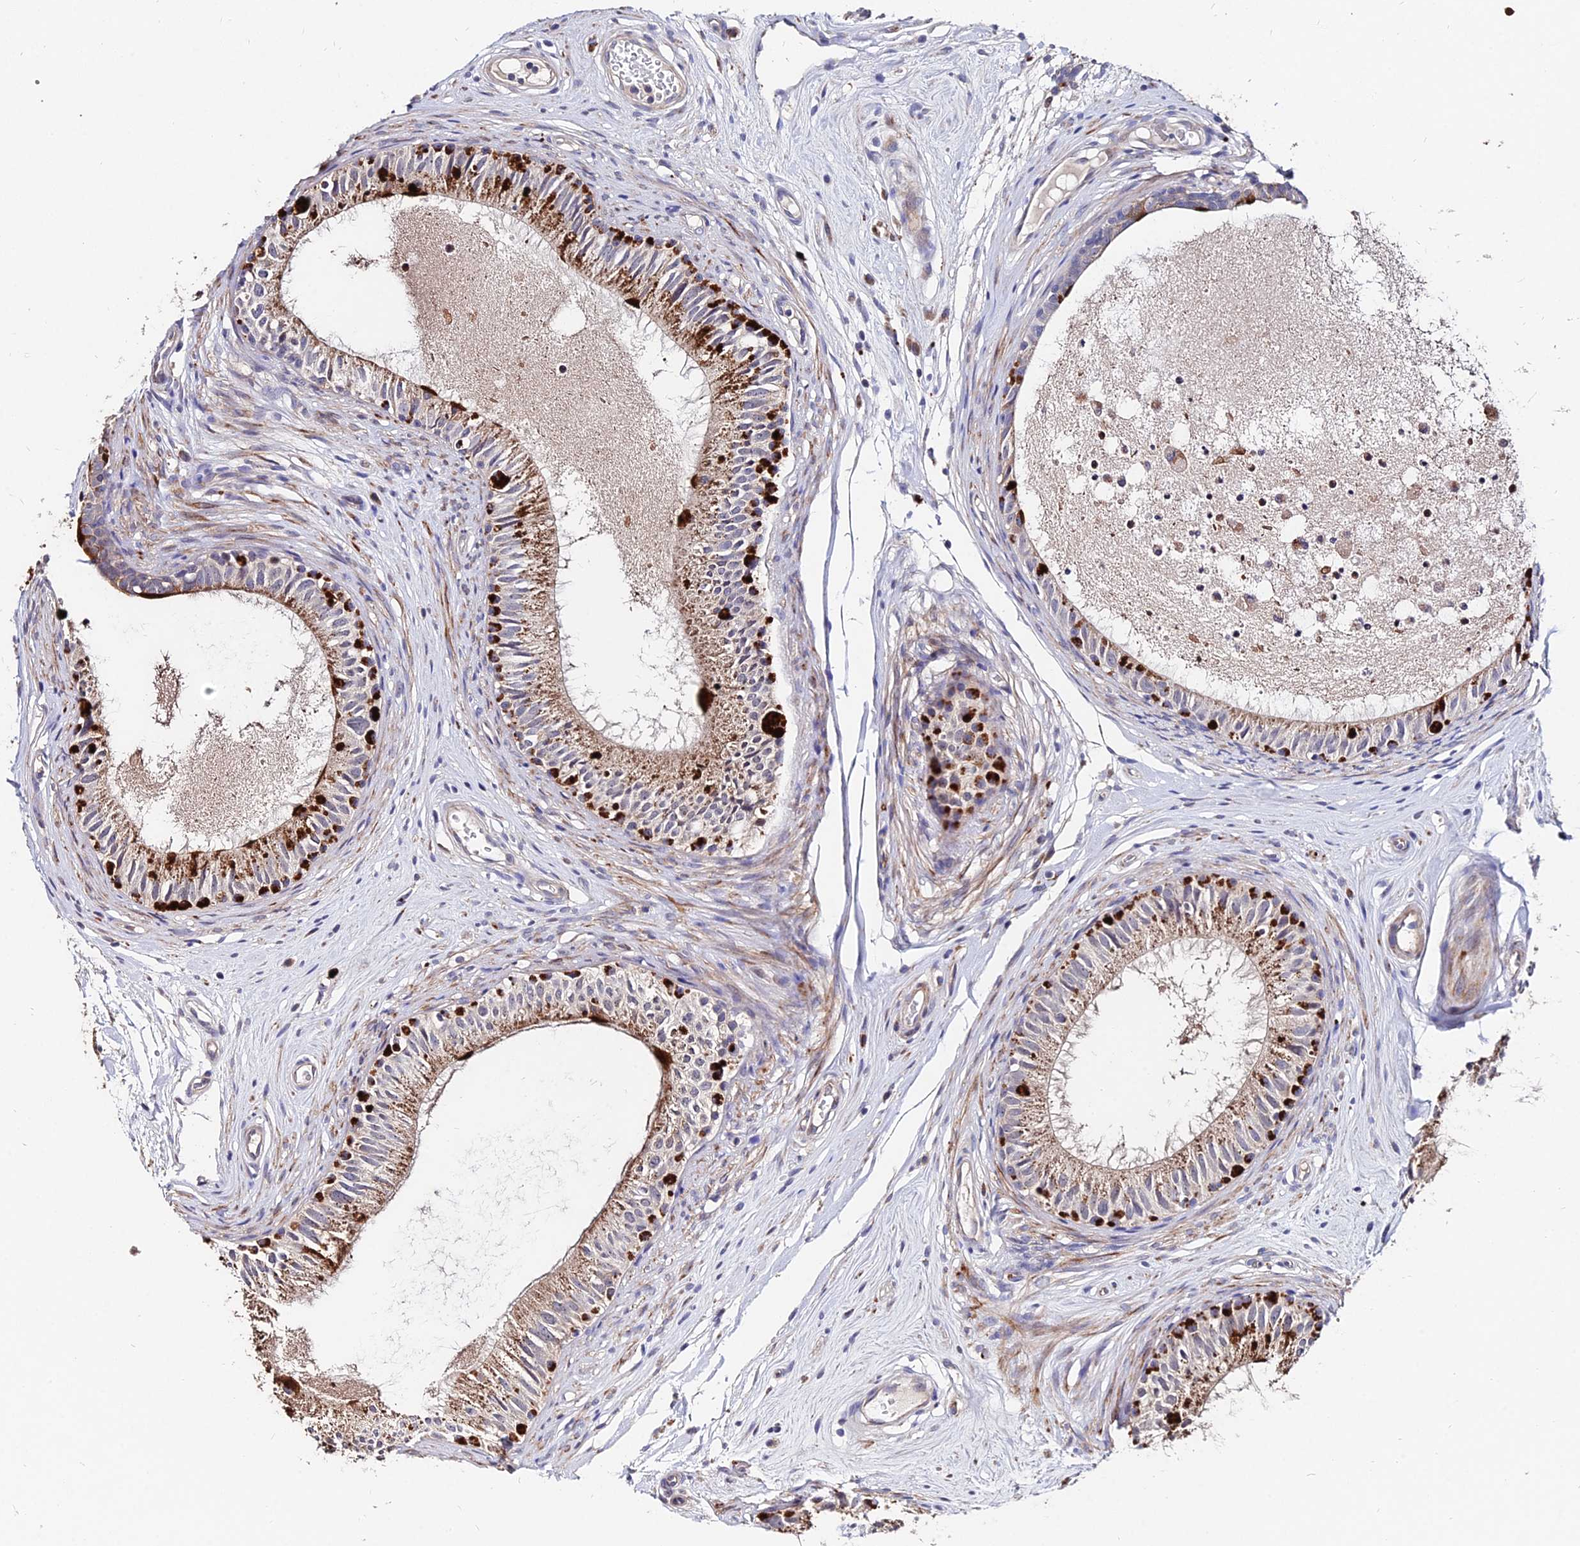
{"staining": {"intensity": "strong", "quantity": "<25%", "location": "cytoplasmic/membranous"}, "tissue": "epididymis", "cell_type": "Glandular cells", "image_type": "normal", "snomed": [{"axis": "morphology", "description": "Normal tissue, NOS"}, {"axis": "topography", "description": "Epididymis"}], "caption": "The photomicrograph shows immunohistochemical staining of benign epididymis. There is strong cytoplasmic/membranous expression is present in about <25% of glandular cells. The protein is shown in brown color, while the nuclei are stained blue.", "gene": "ACTR5", "patient": {"sex": "male", "age": 74}}